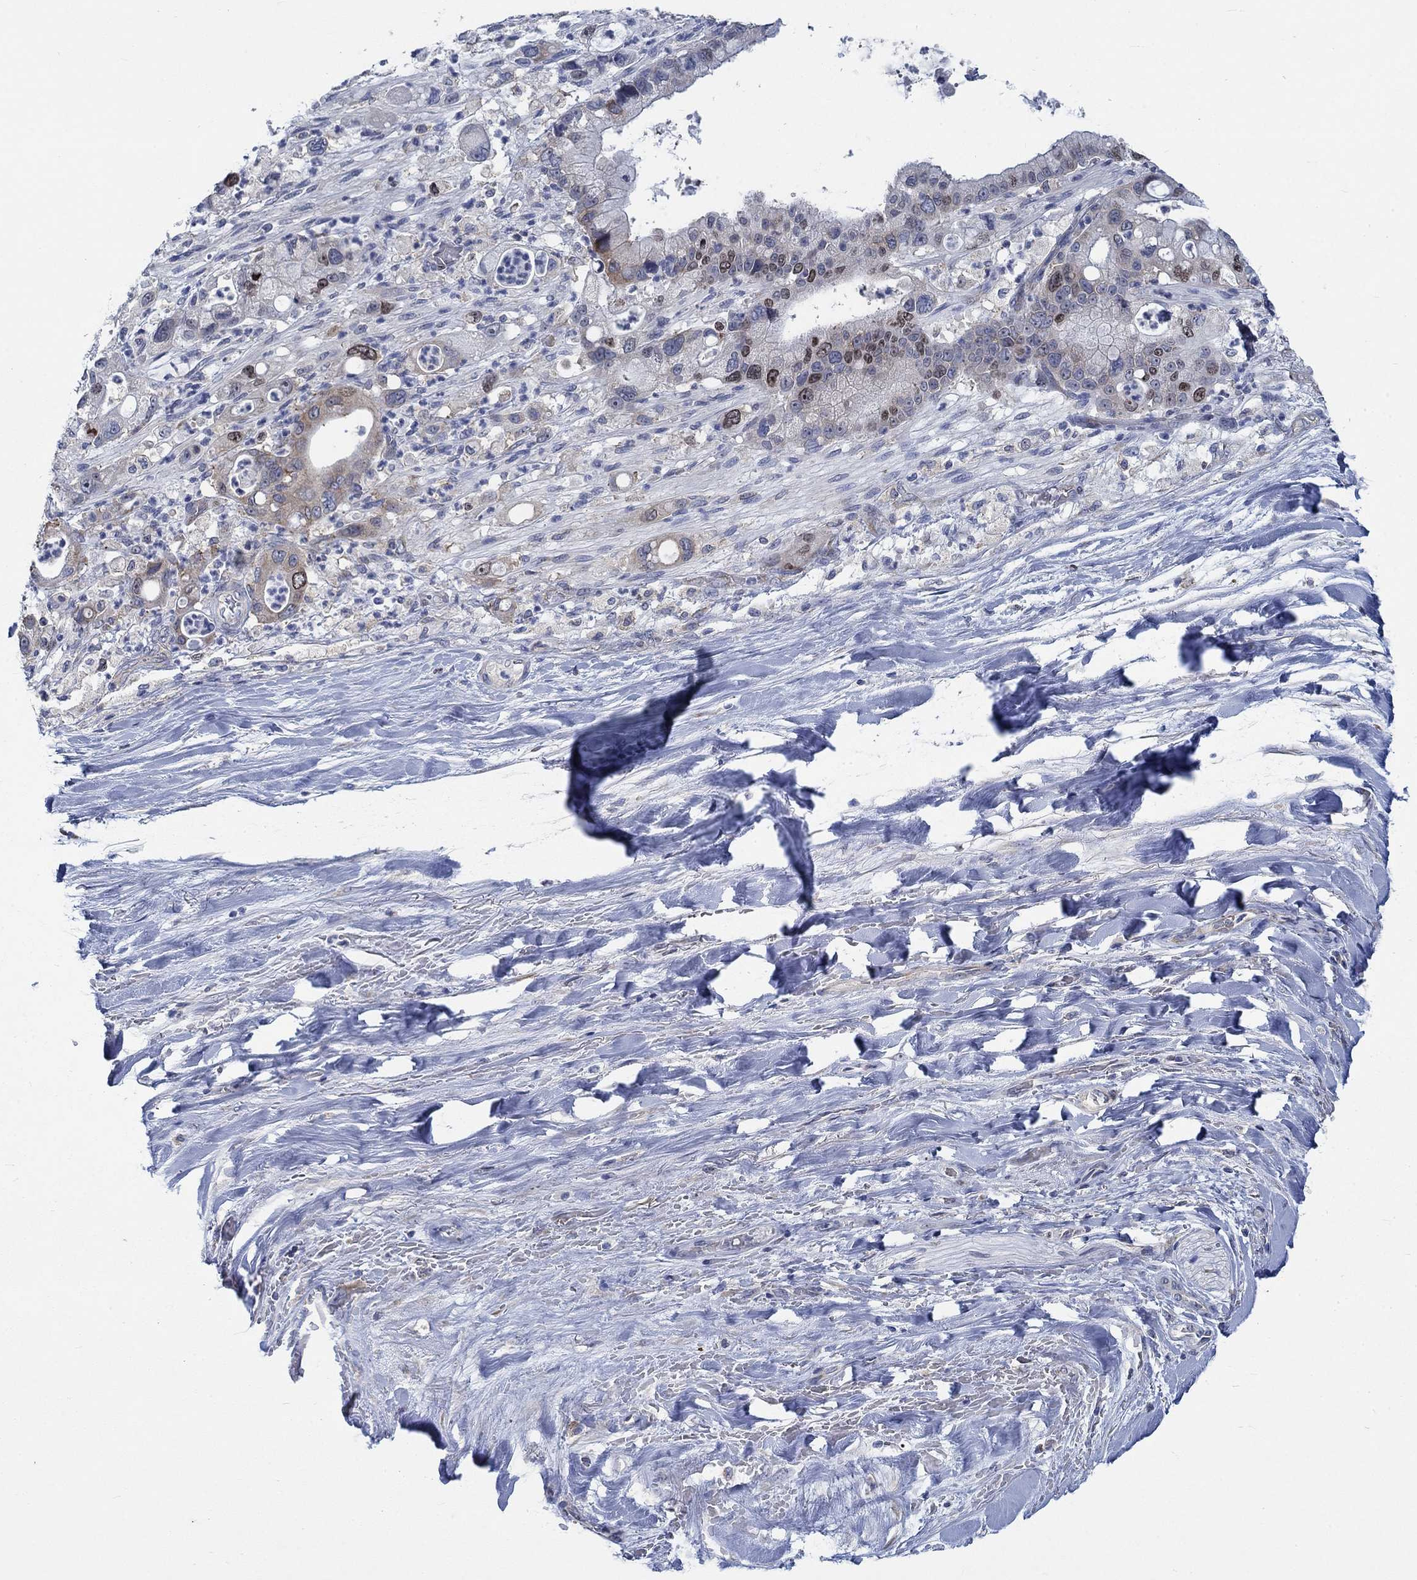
{"staining": {"intensity": "moderate", "quantity": "<25%", "location": "nuclear"}, "tissue": "liver cancer", "cell_type": "Tumor cells", "image_type": "cancer", "snomed": [{"axis": "morphology", "description": "Cholangiocarcinoma"}, {"axis": "topography", "description": "Liver"}], "caption": "Liver cancer stained with a protein marker demonstrates moderate staining in tumor cells.", "gene": "MMP24", "patient": {"sex": "female", "age": 54}}